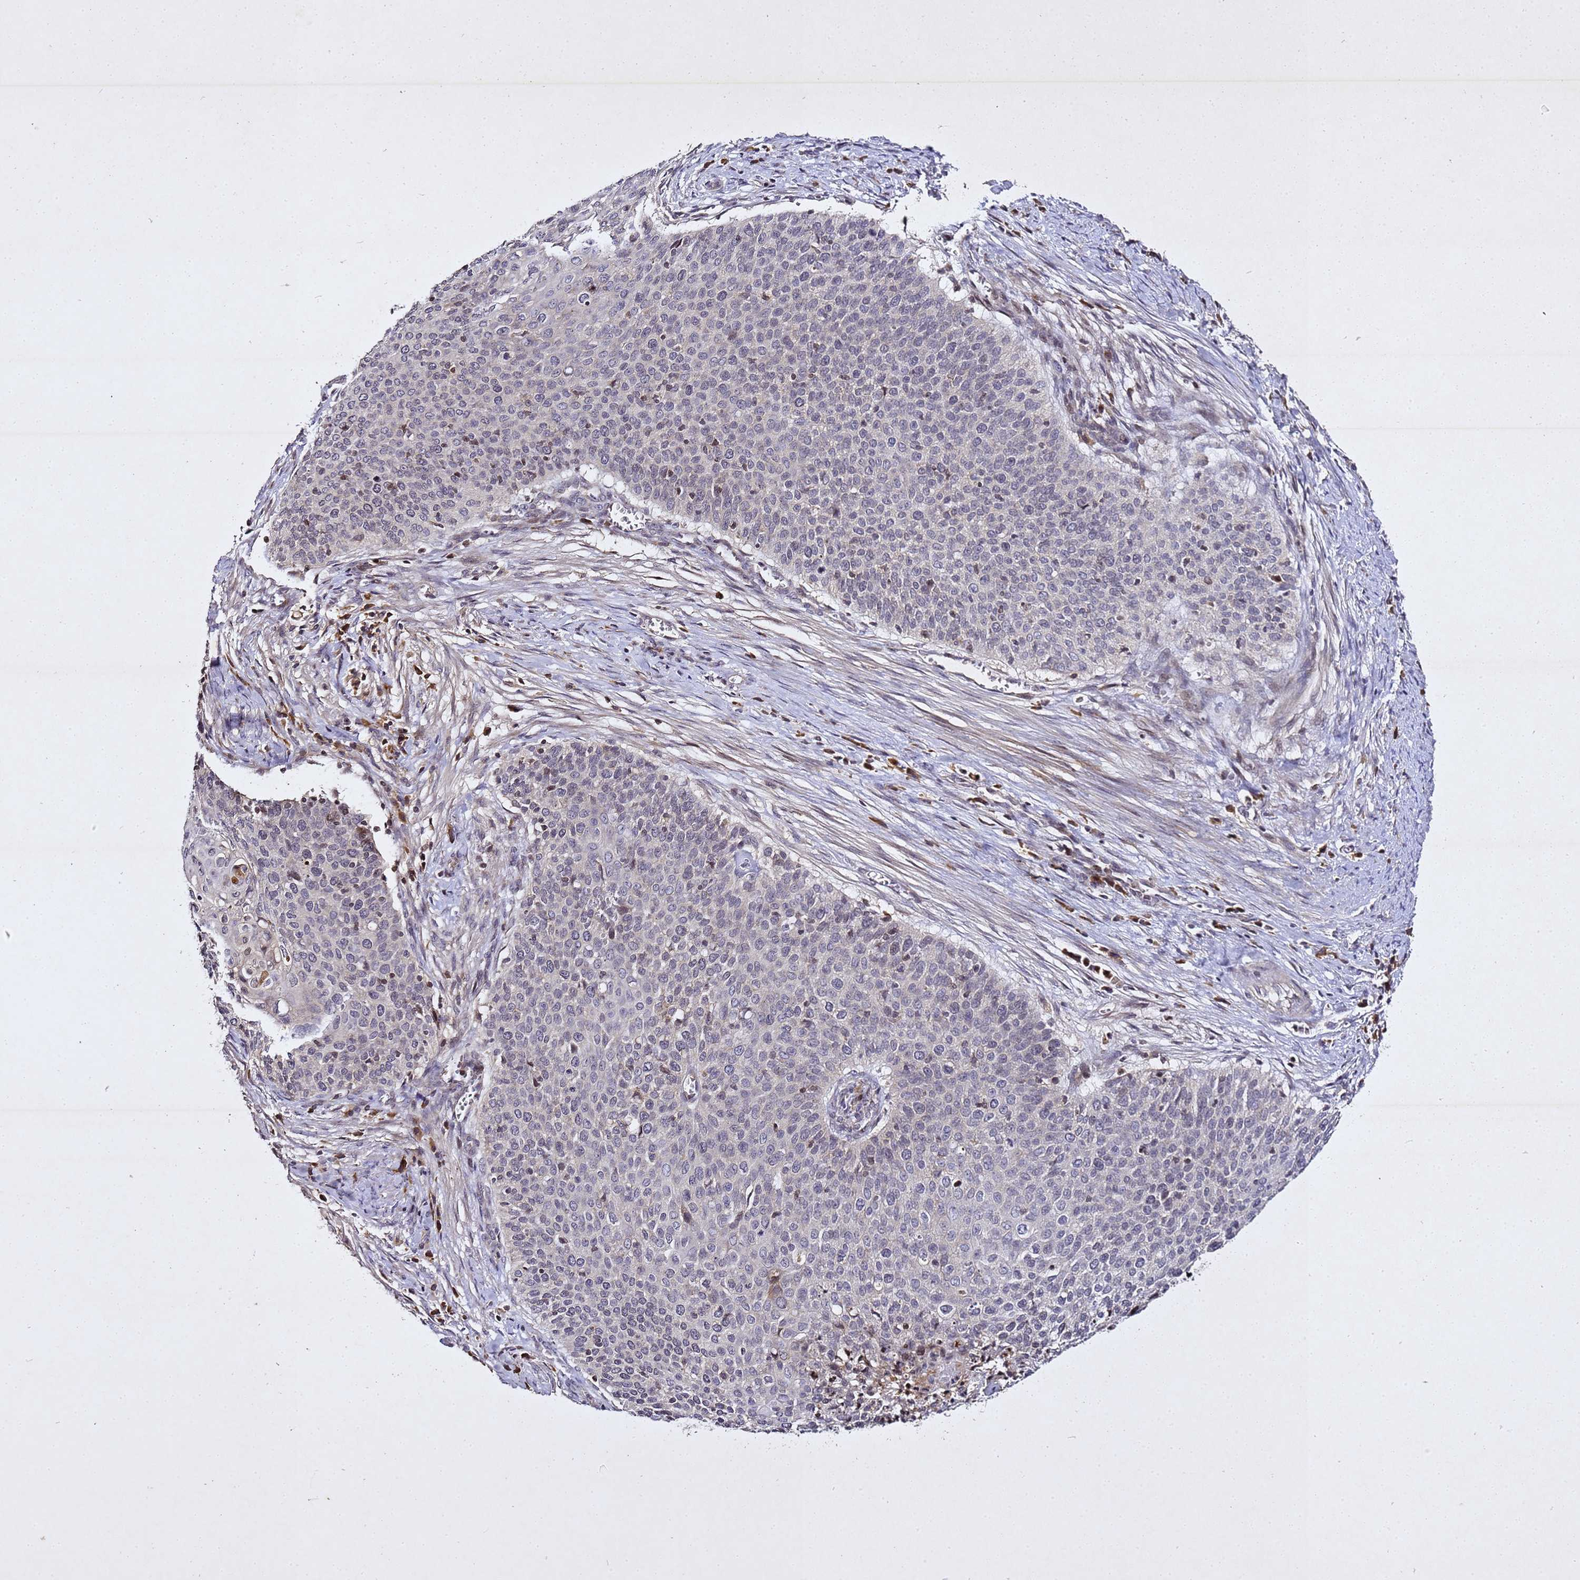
{"staining": {"intensity": "negative", "quantity": "none", "location": "none"}, "tissue": "cervical cancer", "cell_type": "Tumor cells", "image_type": "cancer", "snomed": [{"axis": "morphology", "description": "Squamous cell carcinoma, NOS"}, {"axis": "topography", "description": "Cervix"}], "caption": "High magnification brightfield microscopy of cervical cancer (squamous cell carcinoma) stained with DAB (3,3'-diaminobenzidine) (brown) and counterstained with hematoxylin (blue): tumor cells show no significant positivity.", "gene": "SV2B", "patient": {"sex": "female", "age": 39}}